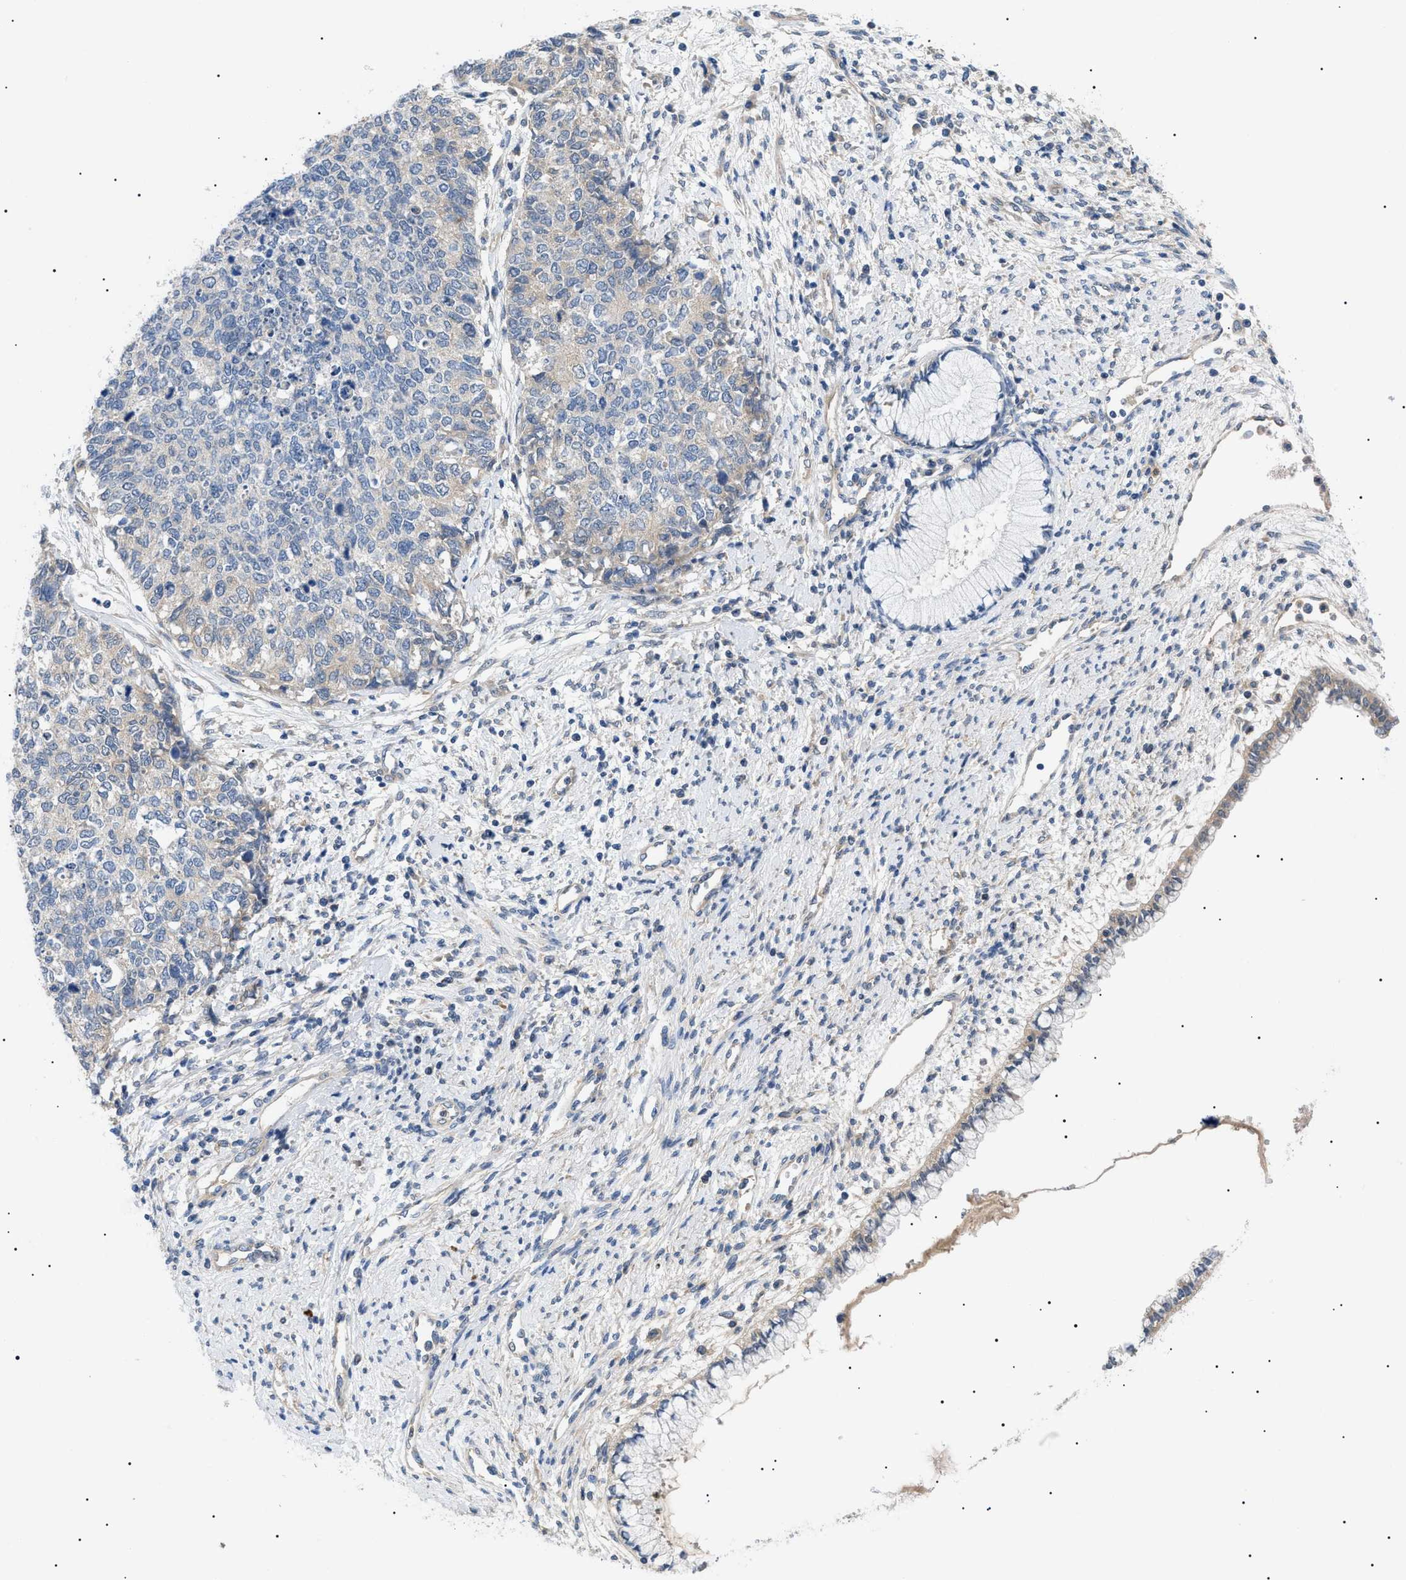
{"staining": {"intensity": "weak", "quantity": "<25%", "location": "cytoplasmic/membranous"}, "tissue": "cervical cancer", "cell_type": "Tumor cells", "image_type": "cancer", "snomed": [{"axis": "morphology", "description": "Squamous cell carcinoma, NOS"}, {"axis": "topography", "description": "Cervix"}], "caption": "A micrograph of squamous cell carcinoma (cervical) stained for a protein reveals no brown staining in tumor cells. The staining was performed using DAB (3,3'-diaminobenzidine) to visualize the protein expression in brown, while the nuclei were stained in blue with hematoxylin (Magnification: 20x).", "gene": "RIPK1", "patient": {"sex": "female", "age": 63}}